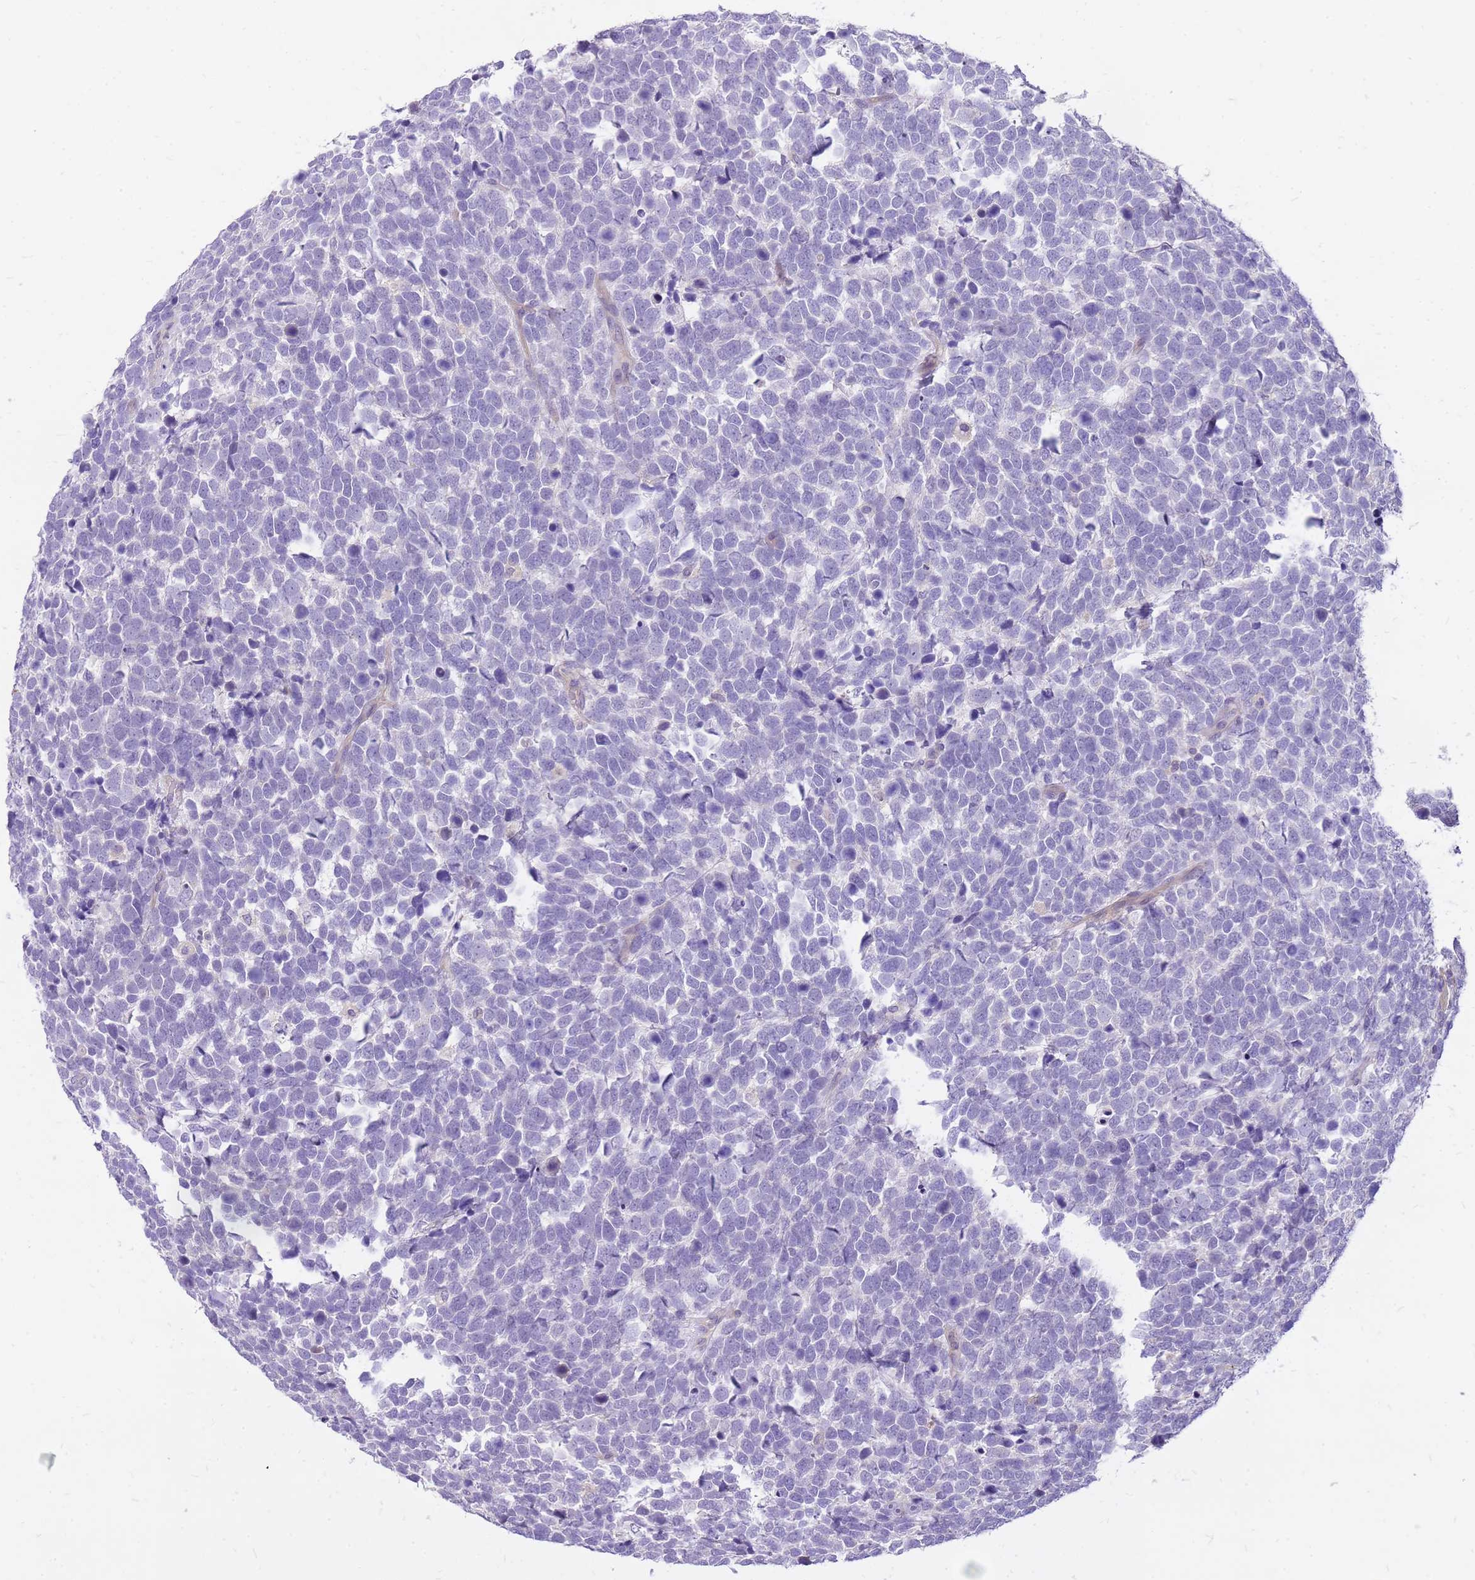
{"staining": {"intensity": "negative", "quantity": "none", "location": "none"}, "tissue": "urothelial cancer", "cell_type": "Tumor cells", "image_type": "cancer", "snomed": [{"axis": "morphology", "description": "Urothelial carcinoma, High grade"}, {"axis": "topography", "description": "Urinary bladder"}], "caption": "Tumor cells show no significant protein positivity in urothelial cancer.", "gene": "WASHC4", "patient": {"sex": "female", "age": 82}}